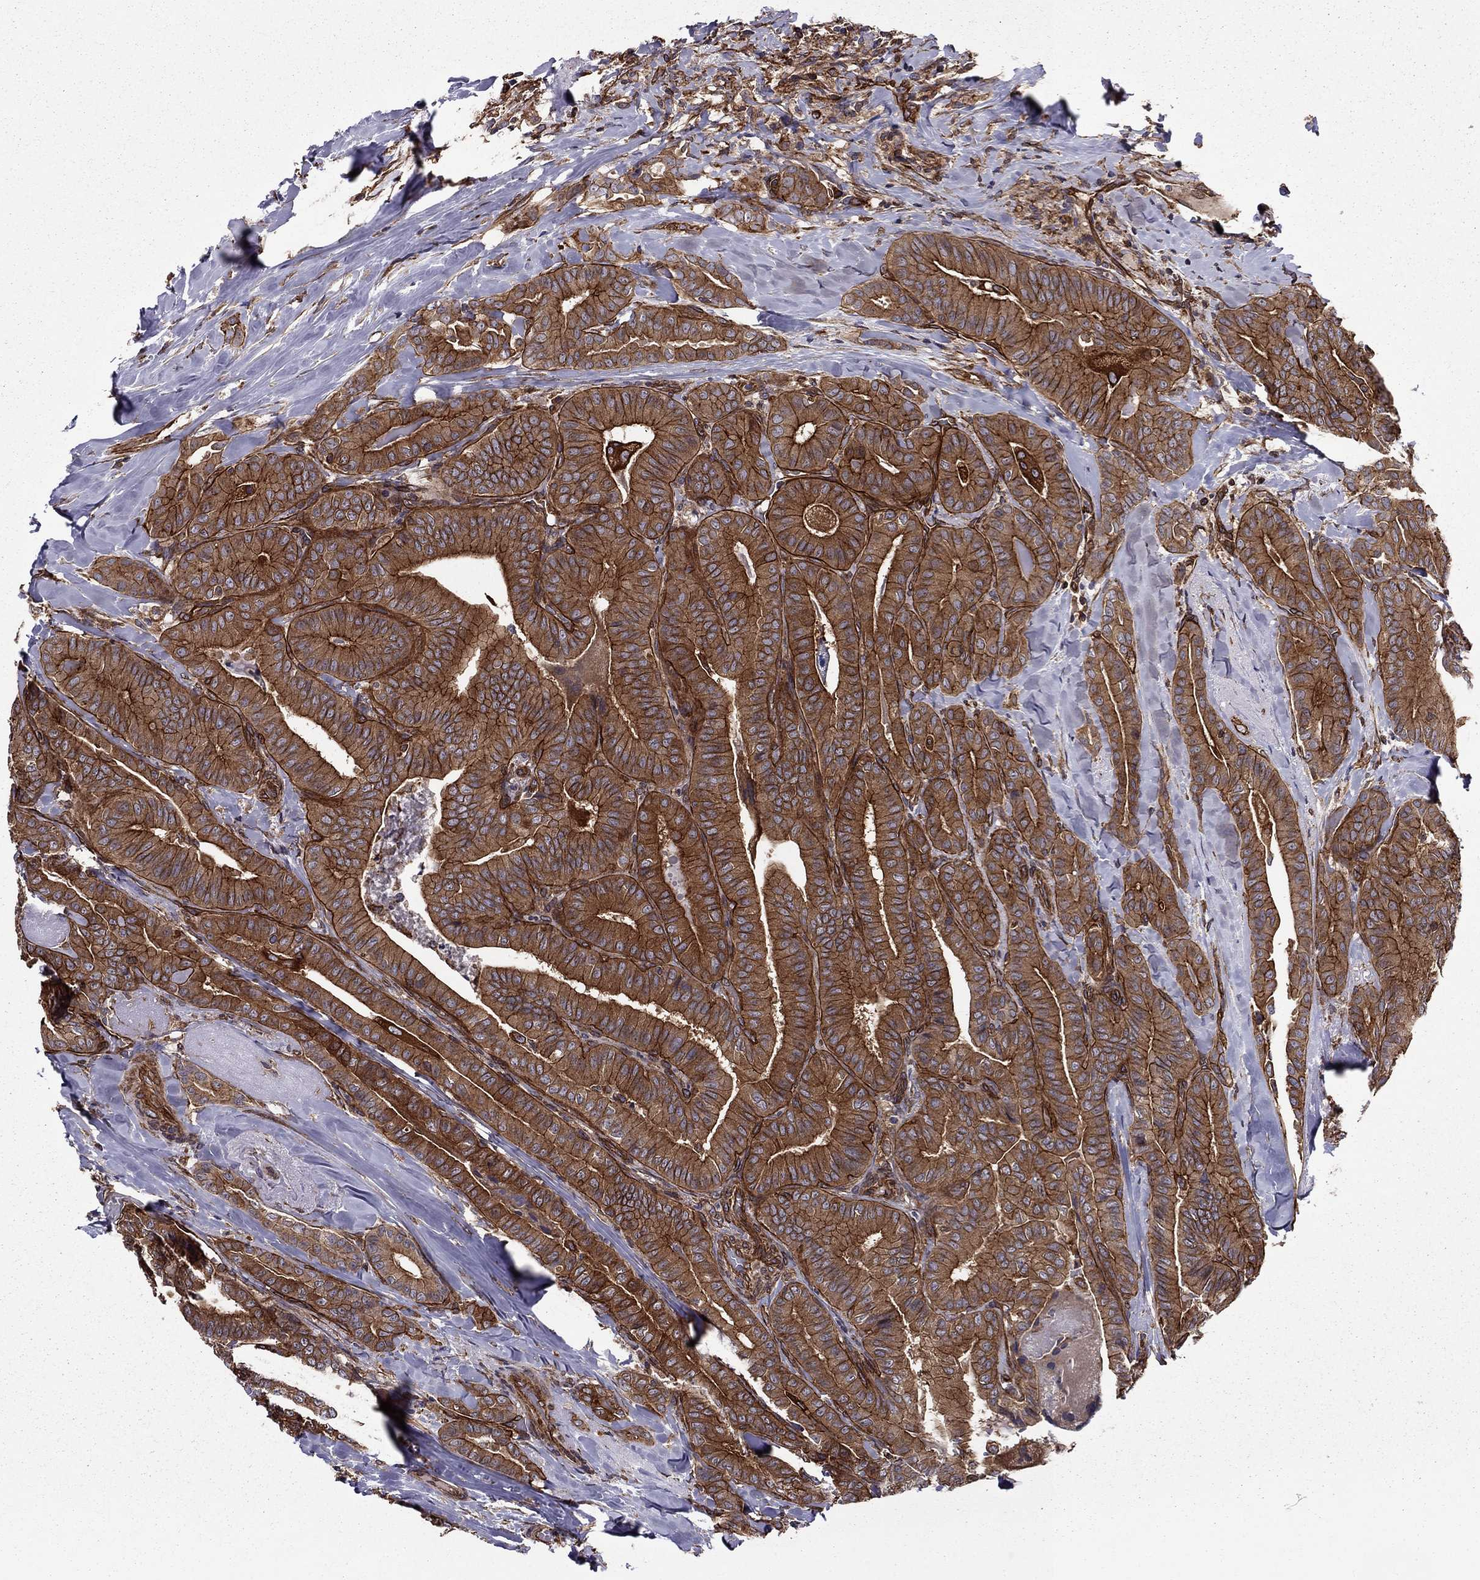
{"staining": {"intensity": "strong", "quantity": ">75%", "location": "cytoplasmic/membranous"}, "tissue": "thyroid cancer", "cell_type": "Tumor cells", "image_type": "cancer", "snomed": [{"axis": "morphology", "description": "Papillary adenocarcinoma, NOS"}, {"axis": "topography", "description": "Thyroid gland"}], "caption": "Thyroid papillary adenocarcinoma tissue shows strong cytoplasmic/membranous expression in about >75% of tumor cells, visualized by immunohistochemistry. (Brightfield microscopy of DAB IHC at high magnification).", "gene": "SHMT1", "patient": {"sex": "male", "age": 61}}